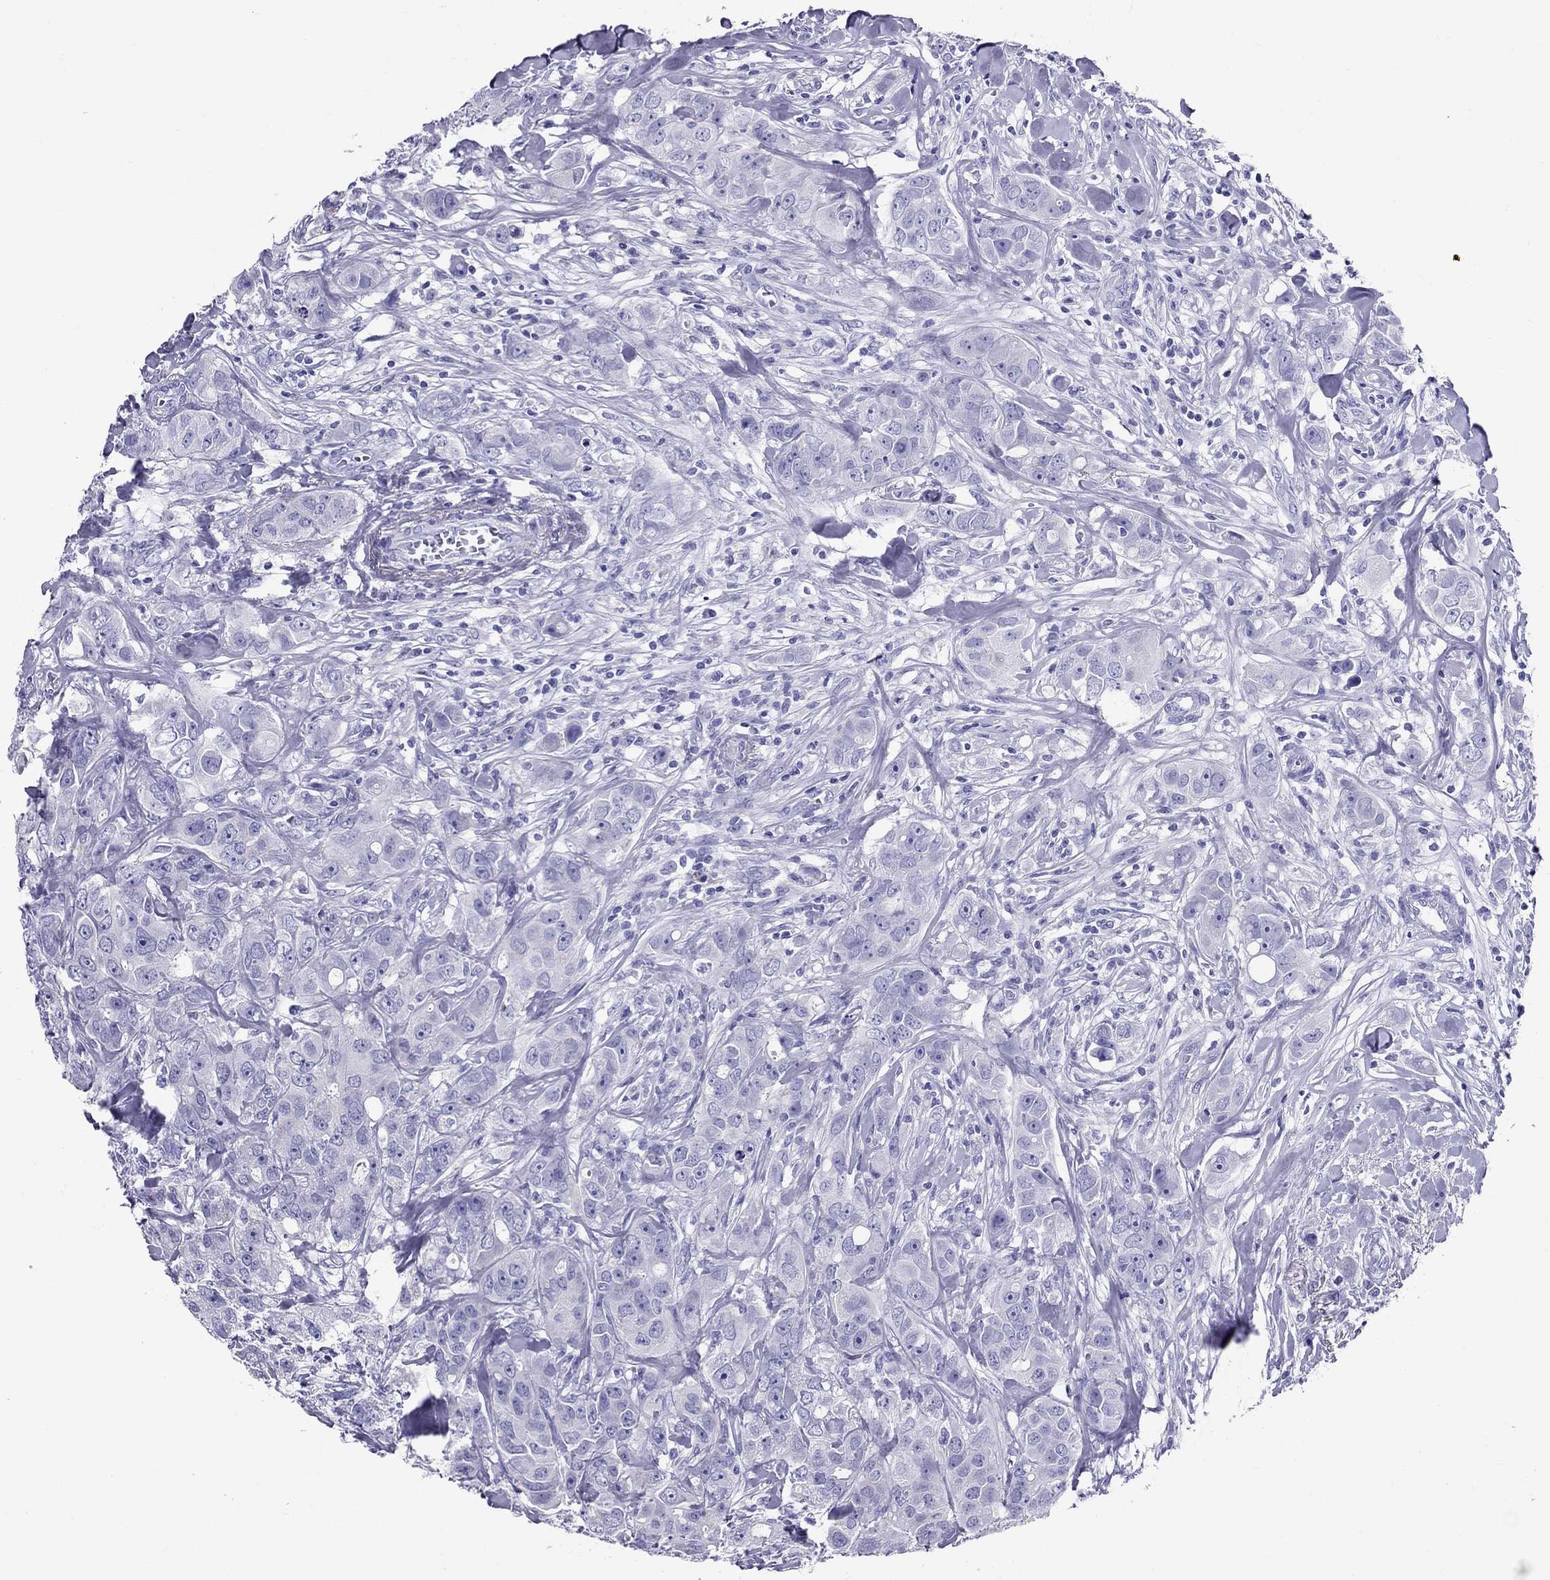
{"staining": {"intensity": "negative", "quantity": "none", "location": "none"}, "tissue": "breast cancer", "cell_type": "Tumor cells", "image_type": "cancer", "snomed": [{"axis": "morphology", "description": "Duct carcinoma"}, {"axis": "topography", "description": "Breast"}], "caption": "Histopathology image shows no protein positivity in tumor cells of breast infiltrating ductal carcinoma tissue. (Brightfield microscopy of DAB immunohistochemistry (IHC) at high magnification).", "gene": "AVPR1B", "patient": {"sex": "female", "age": 43}}